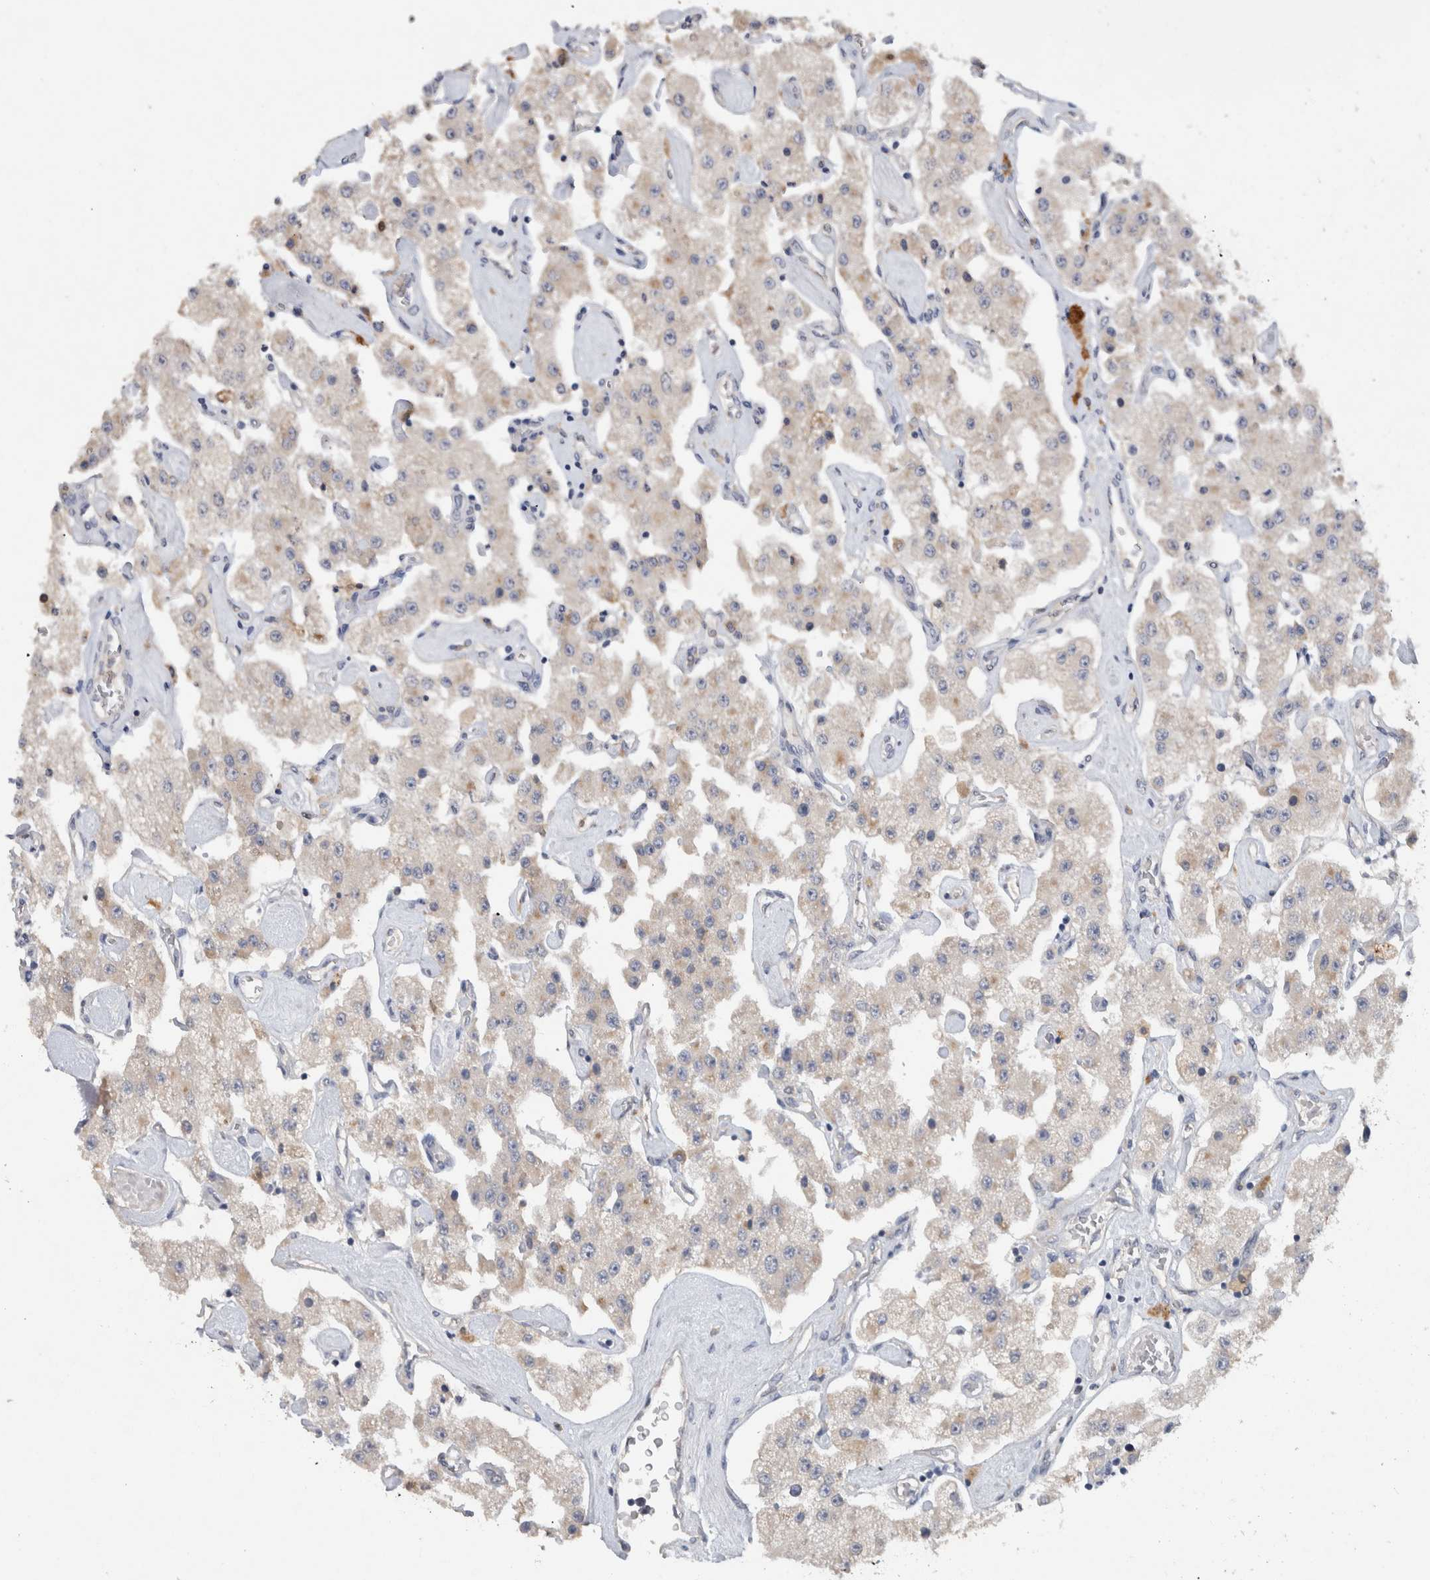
{"staining": {"intensity": "weak", "quantity": "25%-75%", "location": "cytoplasmic/membranous"}, "tissue": "carcinoid", "cell_type": "Tumor cells", "image_type": "cancer", "snomed": [{"axis": "morphology", "description": "Carcinoid, malignant, NOS"}, {"axis": "topography", "description": "Pancreas"}], "caption": "Brown immunohistochemical staining in carcinoid exhibits weak cytoplasmic/membranous staining in about 25%-75% of tumor cells.", "gene": "HEXD", "patient": {"sex": "male", "age": 41}}